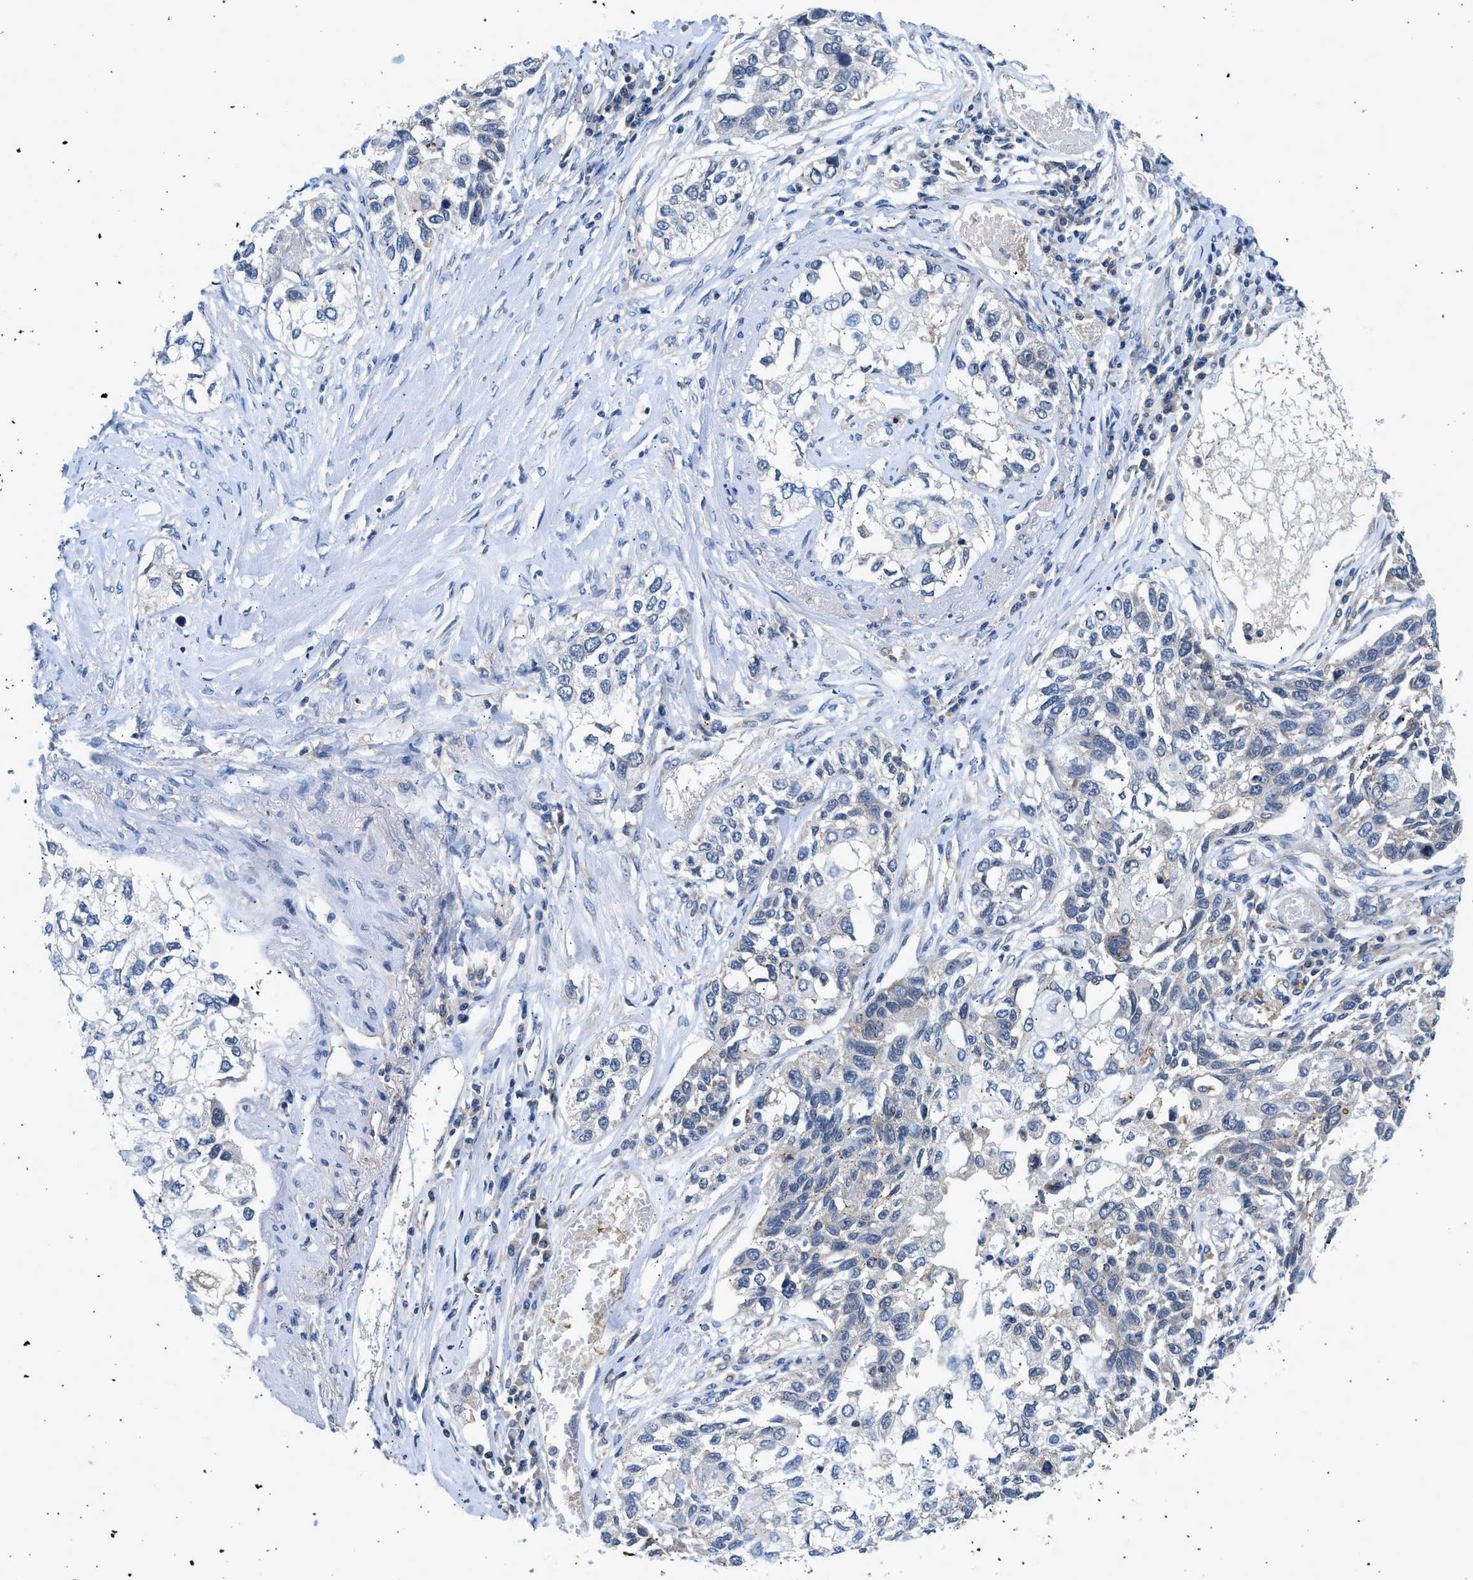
{"staining": {"intensity": "negative", "quantity": "none", "location": "none"}, "tissue": "lung cancer", "cell_type": "Tumor cells", "image_type": "cancer", "snomed": [{"axis": "morphology", "description": "Squamous cell carcinoma, NOS"}, {"axis": "topography", "description": "Lung"}], "caption": "Tumor cells show no significant protein positivity in lung cancer.", "gene": "LPIN2", "patient": {"sex": "male", "age": 71}}